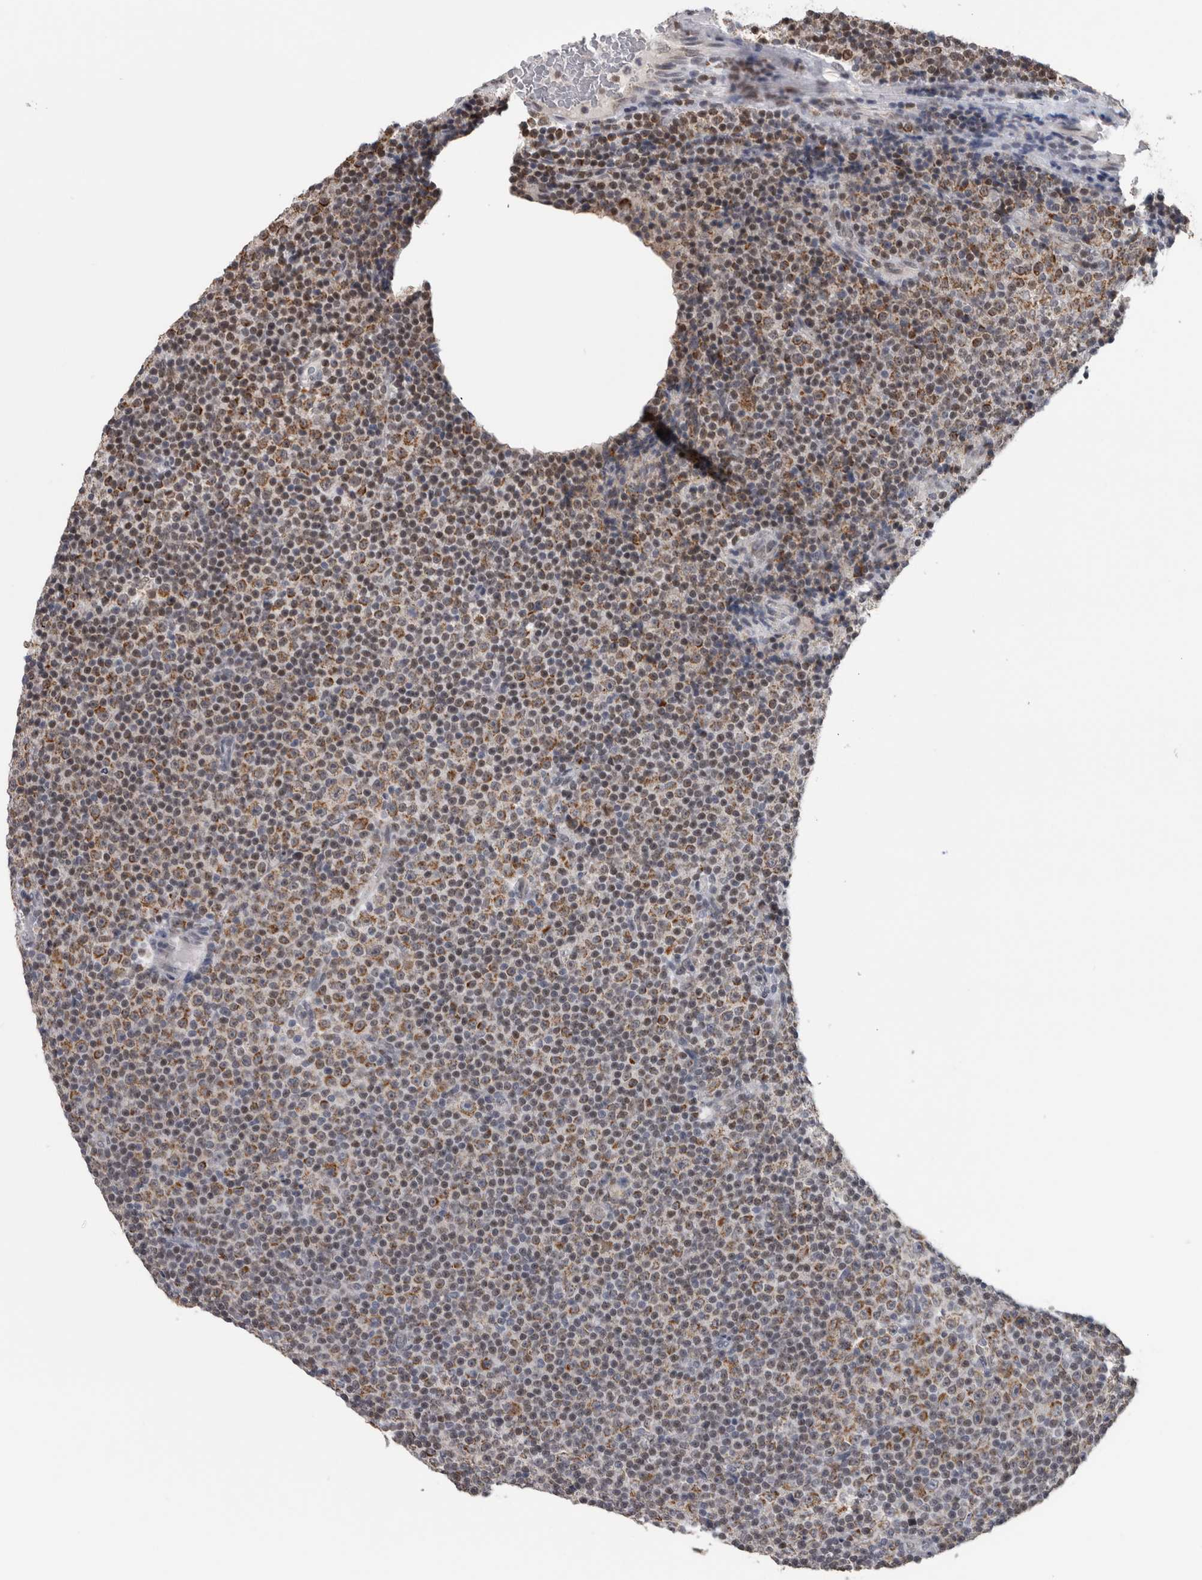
{"staining": {"intensity": "strong", "quantity": "25%-75%", "location": "cytoplasmic/membranous"}, "tissue": "lymphoma", "cell_type": "Tumor cells", "image_type": "cancer", "snomed": [{"axis": "morphology", "description": "Malignant lymphoma, non-Hodgkin's type, Low grade"}, {"axis": "topography", "description": "Lymph node"}], "caption": "An image of malignant lymphoma, non-Hodgkin's type (low-grade) stained for a protein reveals strong cytoplasmic/membranous brown staining in tumor cells. The protein of interest is shown in brown color, while the nuclei are stained blue.", "gene": "OR2K2", "patient": {"sex": "female", "age": 67}}